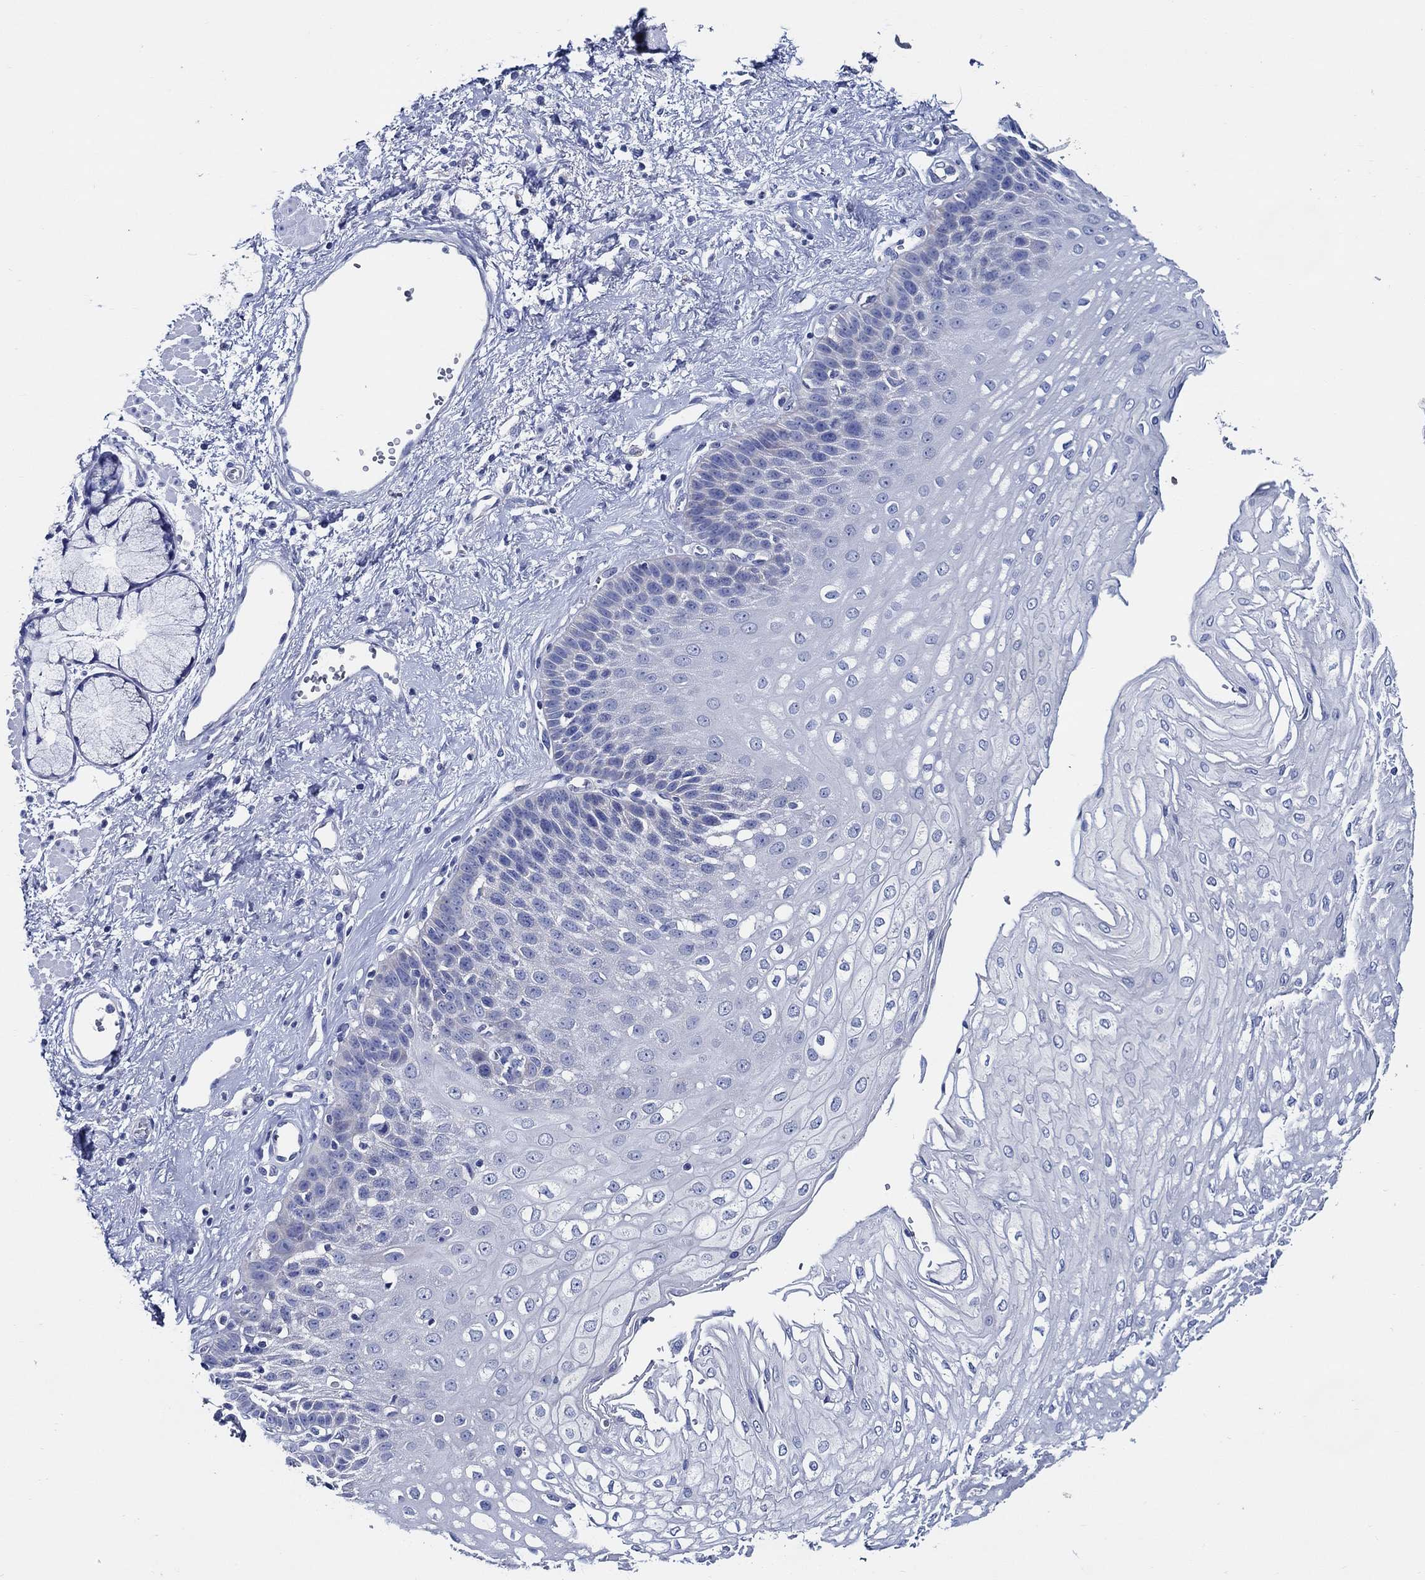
{"staining": {"intensity": "negative", "quantity": "none", "location": "none"}, "tissue": "esophagus", "cell_type": "Squamous epithelial cells", "image_type": "normal", "snomed": [{"axis": "morphology", "description": "Normal tissue, NOS"}, {"axis": "topography", "description": "Esophagus"}], "caption": "This photomicrograph is of normal esophagus stained with IHC to label a protein in brown with the nuclei are counter-stained blue. There is no expression in squamous epithelial cells. (DAB (3,3'-diaminobenzidine) immunohistochemistry visualized using brightfield microscopy, high magnification).", "gene": "SKOR1", "patient": {"sex": "female", "age": 62}}